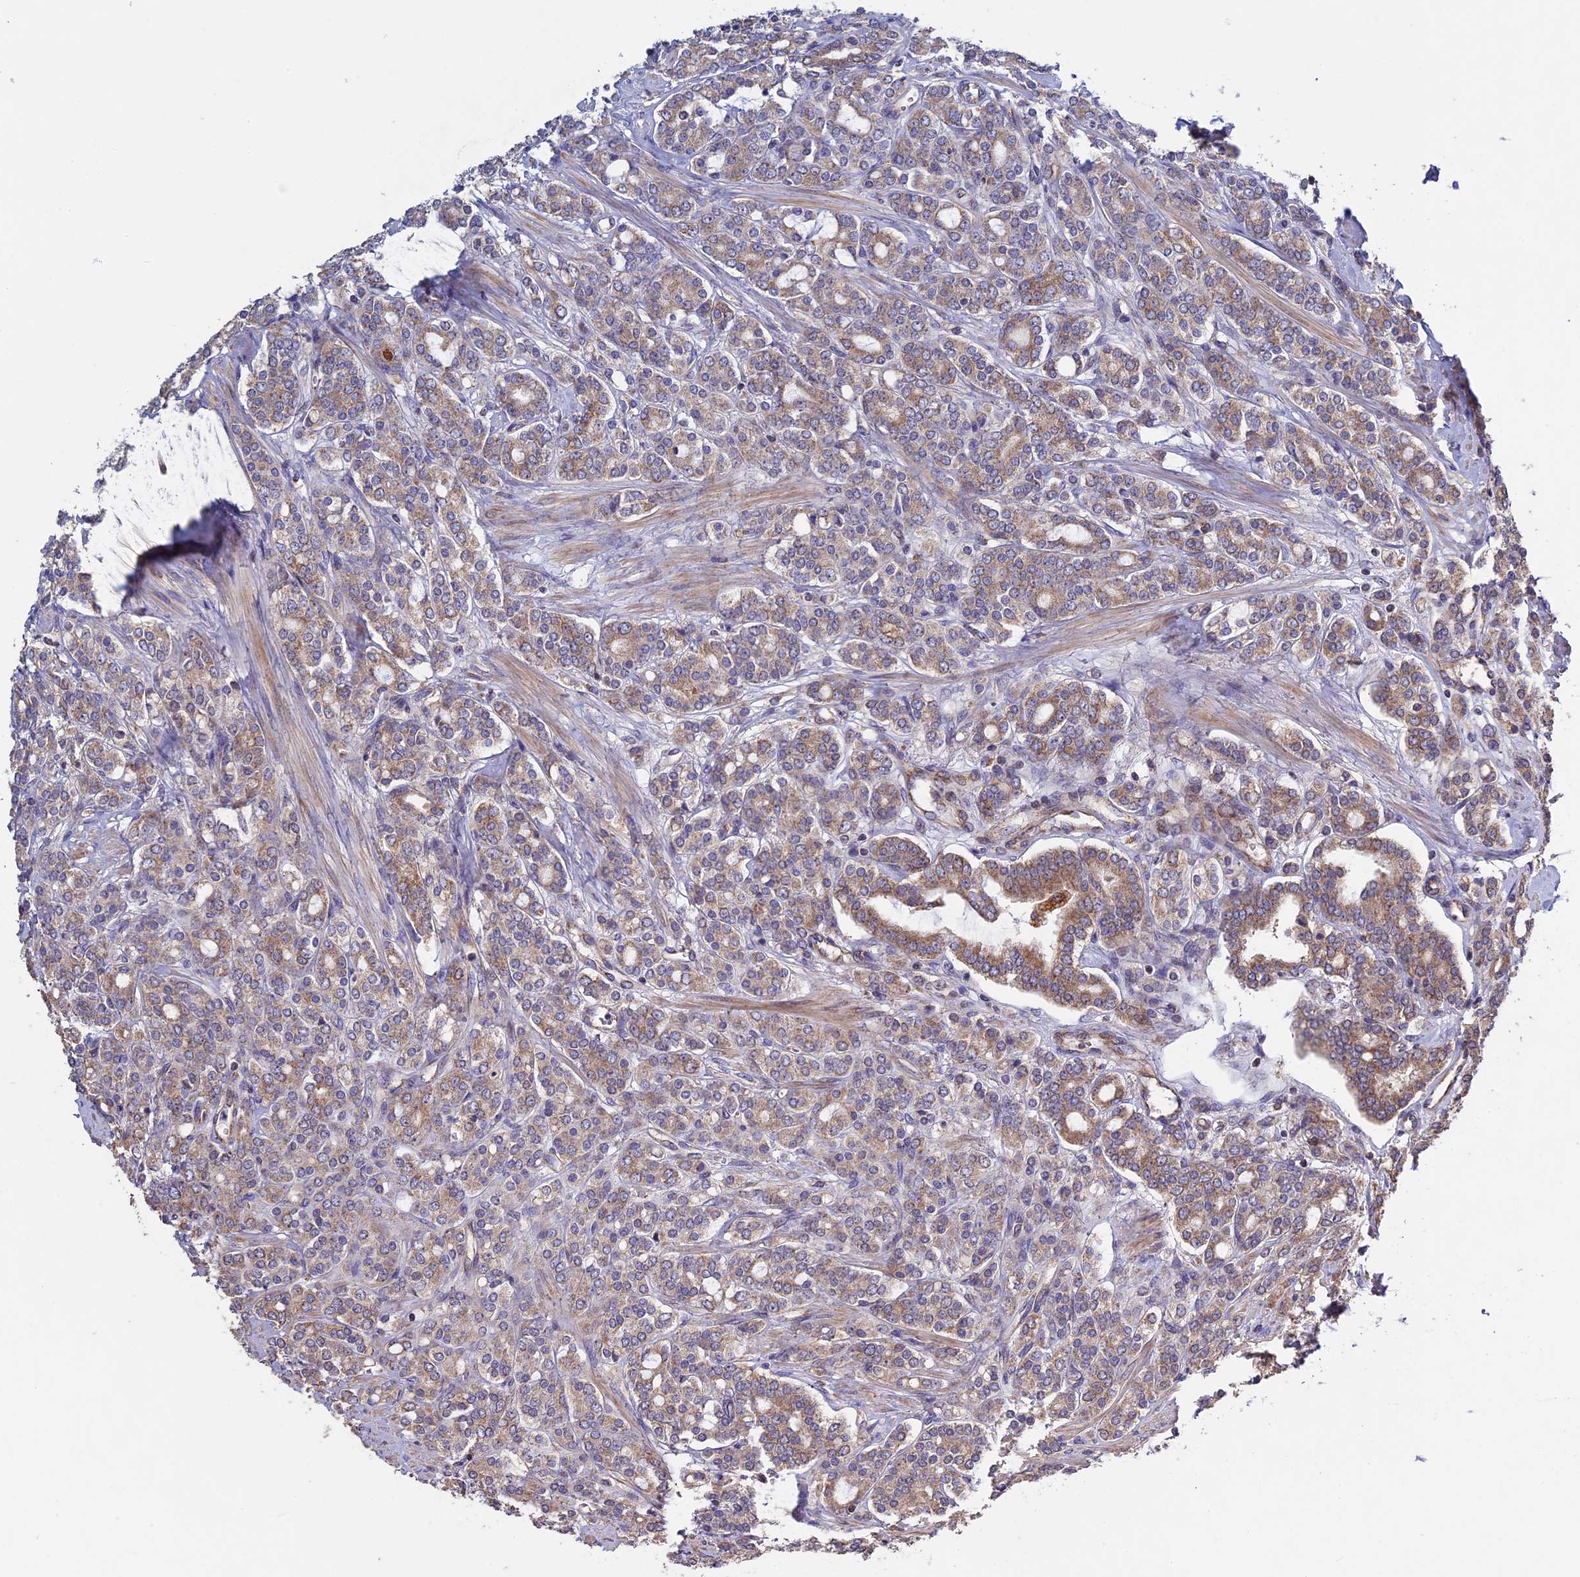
{"staining": {"intensity": "moderate", "quantity": ">75%", "location": "cytoplasmic/membranous"}, "tissue": "prostate cancer", "cell_type": "Tumor cells", "image_type": "cancer", "snomed": [{"axis": "morphology", "description": "Adenocarcinoma, High grade"}, {"axis": "topography", "description": "Prostate"}], "caption": "DAB (3,3'-diaminobenzidine) immunohistochemical staining of prostate cancer shows moderate cytoplasmic/membranous protein positivity in about >75% of tumor cells.", "gene": "RNF17", "patient": {"sex": "male", "age": 62}}